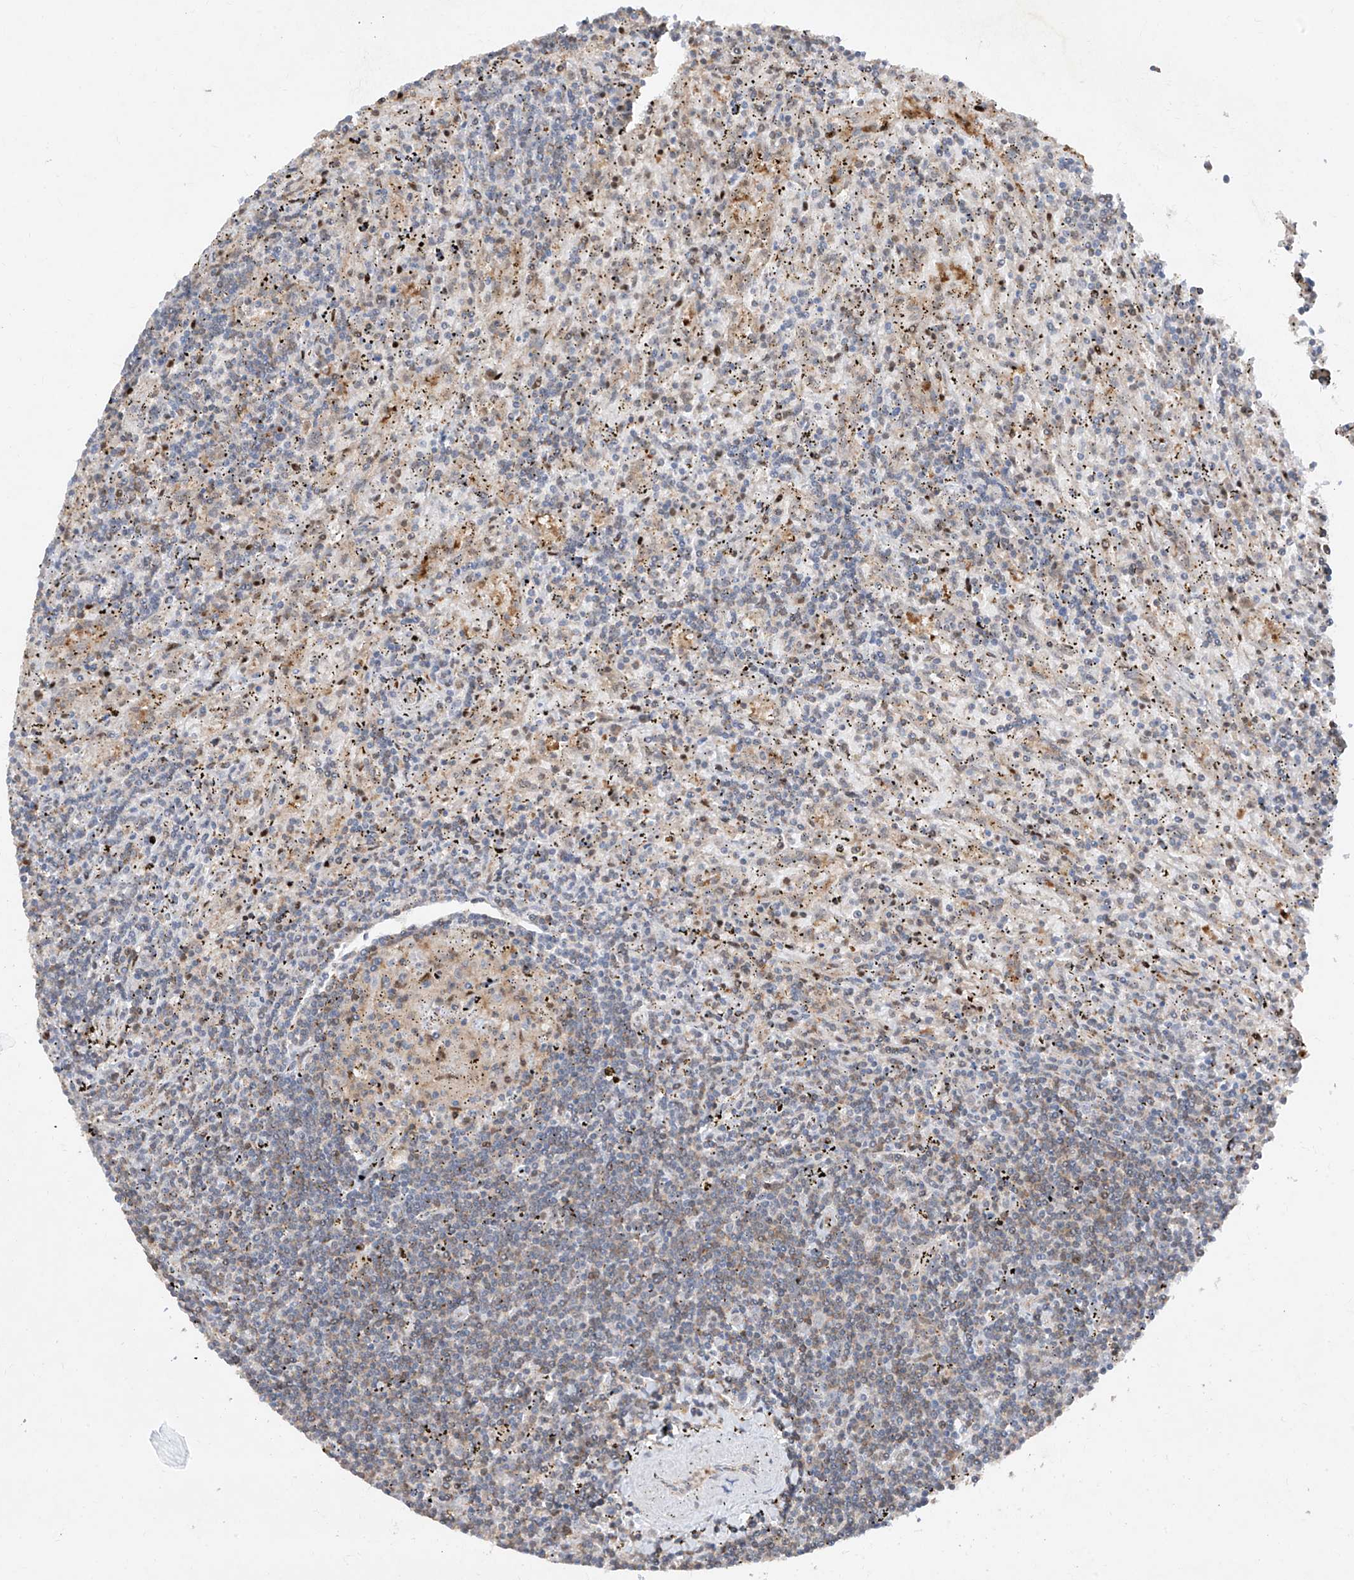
{"staining": {"intensity": "weak", "quantity": "<25%", "location": "cytoplasmic/membranous"}, "tissue": "lymphoma", "cell_type": "Tumor cells", "image_type": "cancer", "snomed": [{"axis": "morphology", "description": "Malignant lymphoma, non-Hodgkin's type, Low grade"}, {"axis": "topography", "description": "Spleen"}], "caption": "Immunohistochemical staining of human low-grade malignant lymphoma, non-Hodgkin's type shows no significant expression in tumor cells. The staining was performed using DAB to visualize the protein expression in brown, while the nuclei were stained in blue with hematoxylin (Magnification: 20x).", "gene": "ZNF358", "patient": {"sex": "male", "age": 76}}